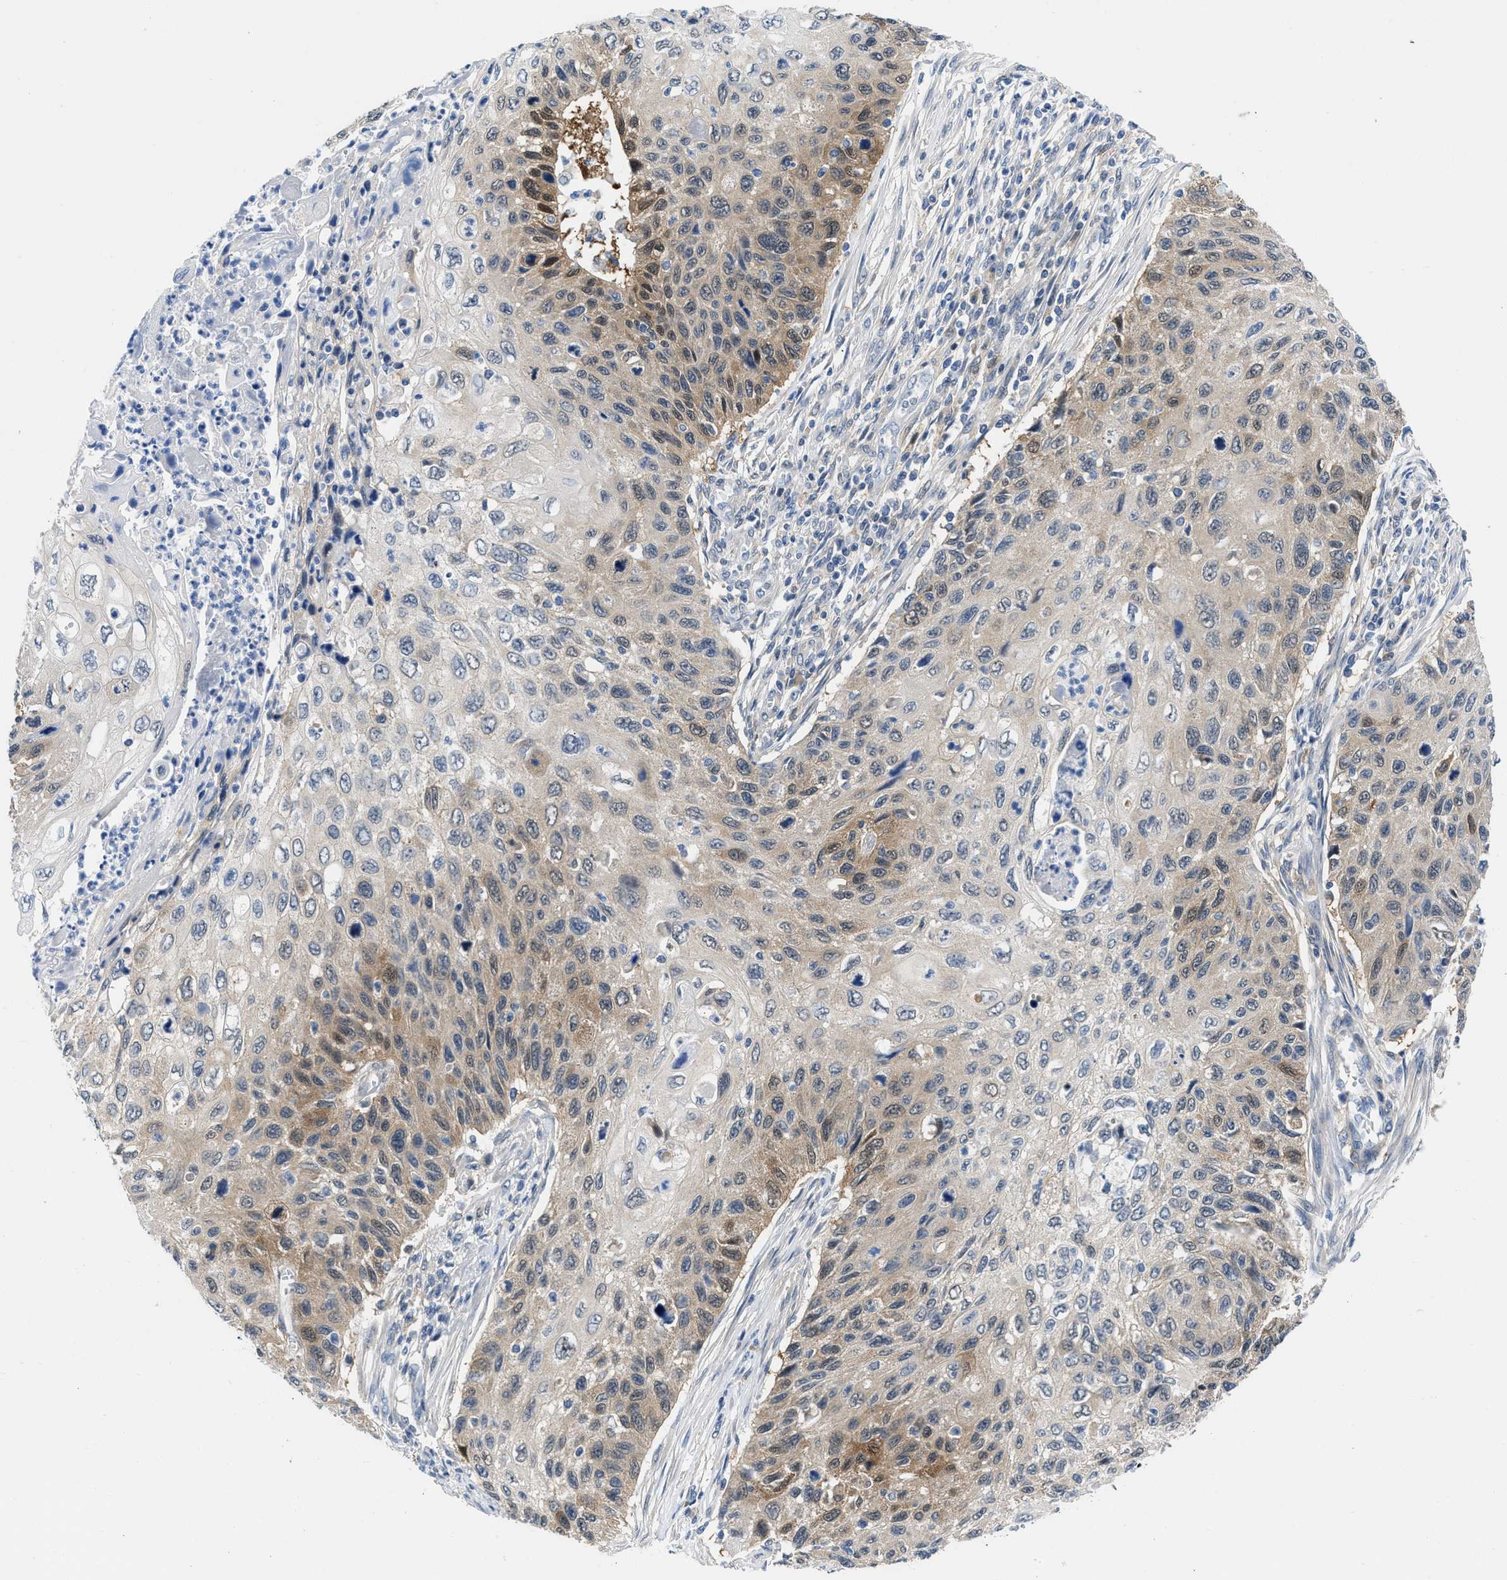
{"staining": {"intensity": "moderate", "quantity": "<25%", "location": "cytoplasmic/membranous,nuclear"}, "tissue": "cervical cancer", "cell_type": "Tumor cells", "image_type": "cancer", "snomed": [{"axis": "morphology", "description": "Squamous cell carcinoma, NOS"}, {"axis": "topography", "description": "Cervix"}], "caption": "Cervical cancer (squamous cell carcinoma) stained for a protein shows moderate cytoplasmic/membranous and nuclear positivity in tumor cells. (IHC, brightfield microscopy, high magnification).", "gene": "CBR1", "patient": {"sex": "female", "age": 70}}